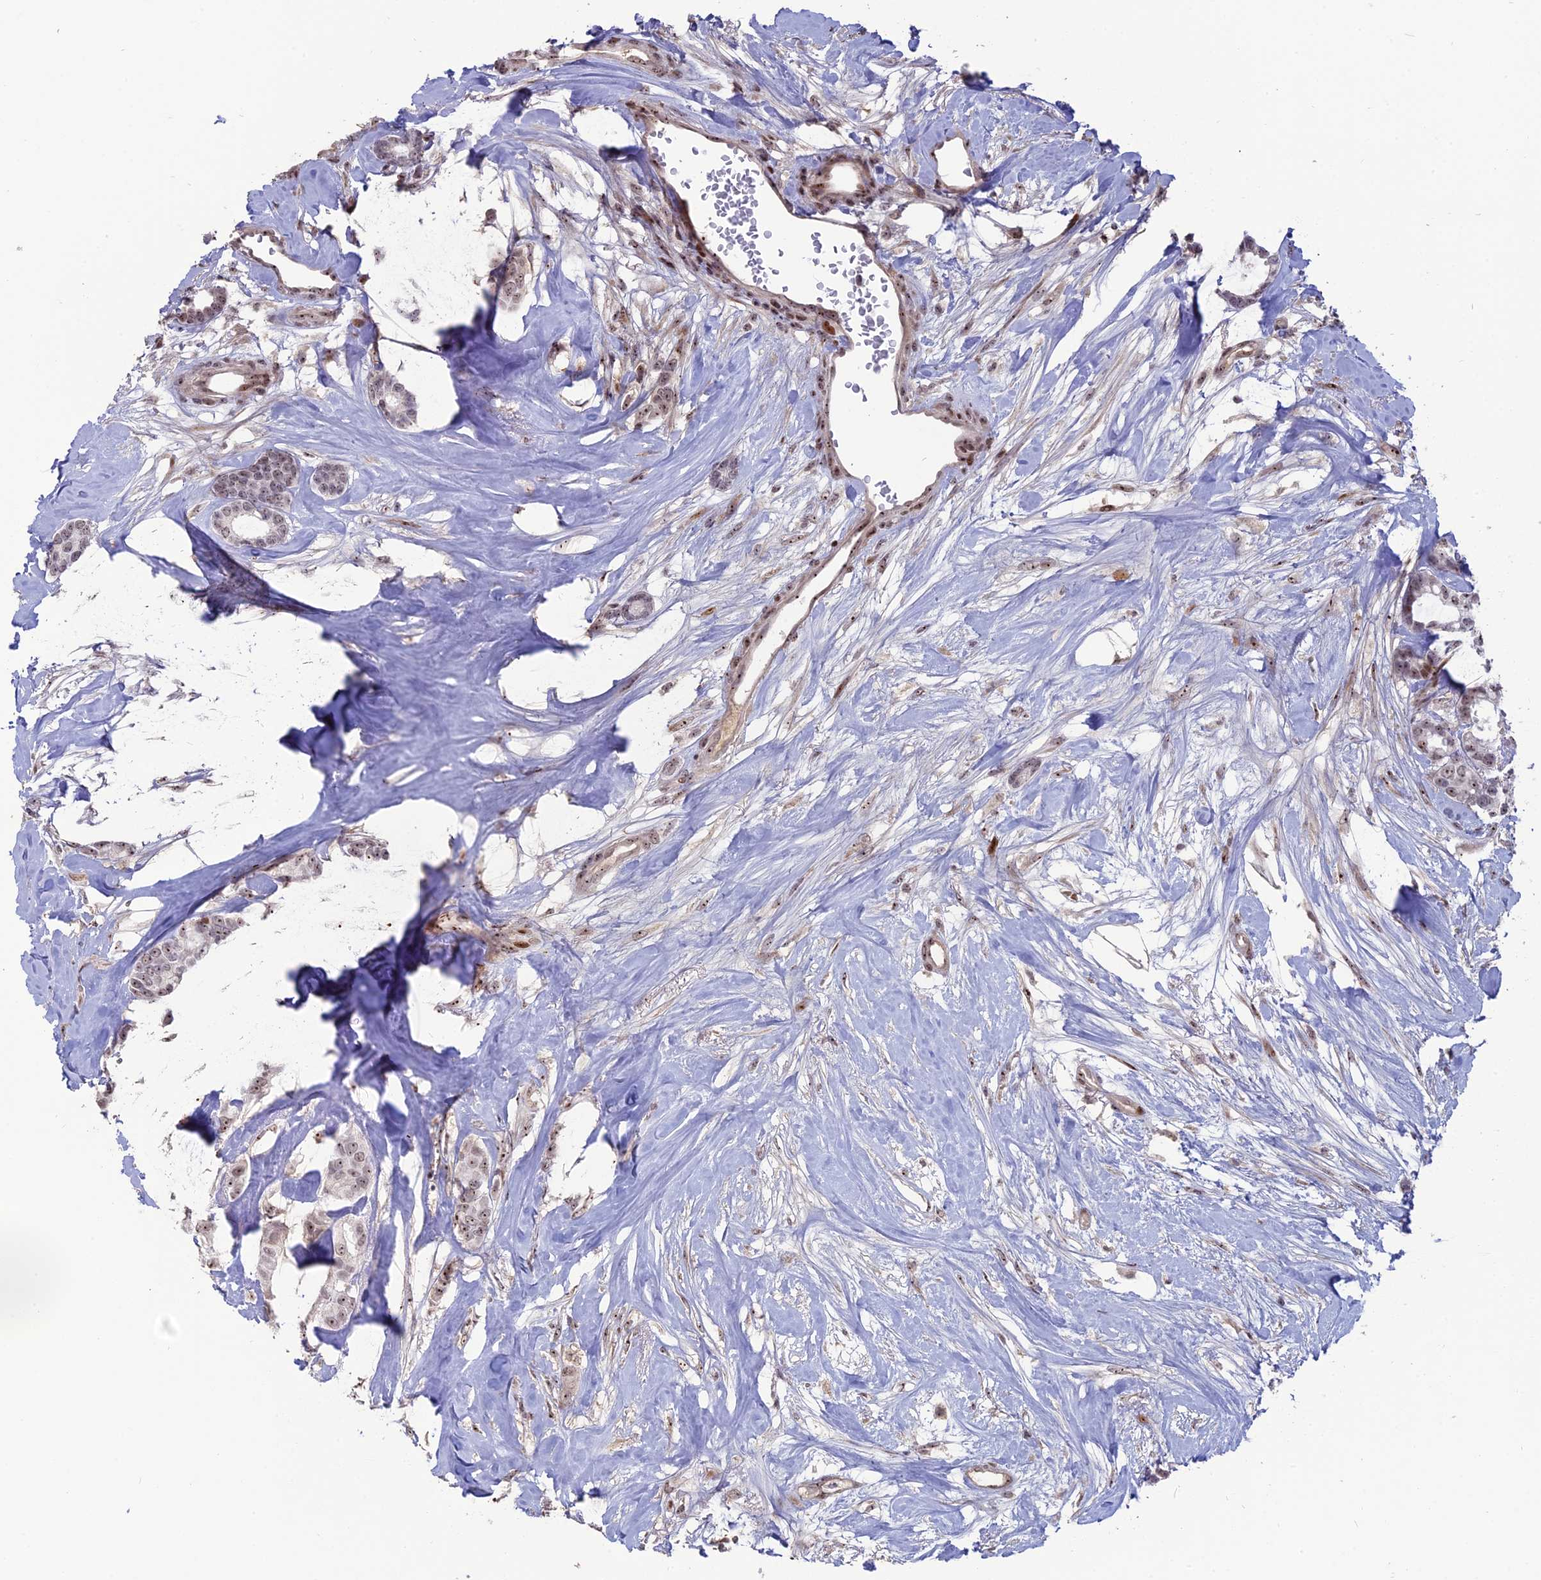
{"staining": {"intensity": "weak", "quantity": ">75%", "location": "nuclear"}, "tissue": "breast cancer", "cell_type": "Tumor cells", "image_type": "cancer", "snomed": [{"axis": "morphology", "description": "Duct carcinoma"}, {"axis": "topography", "description": "Breast"}], "caption": "Tumor cells display weak nuclear positivity in approximately >75% of cells in breast infiltrating ductal carcinoma.", "gene": "FAM131A", "patient": {"sex": "female", "age": 87}}